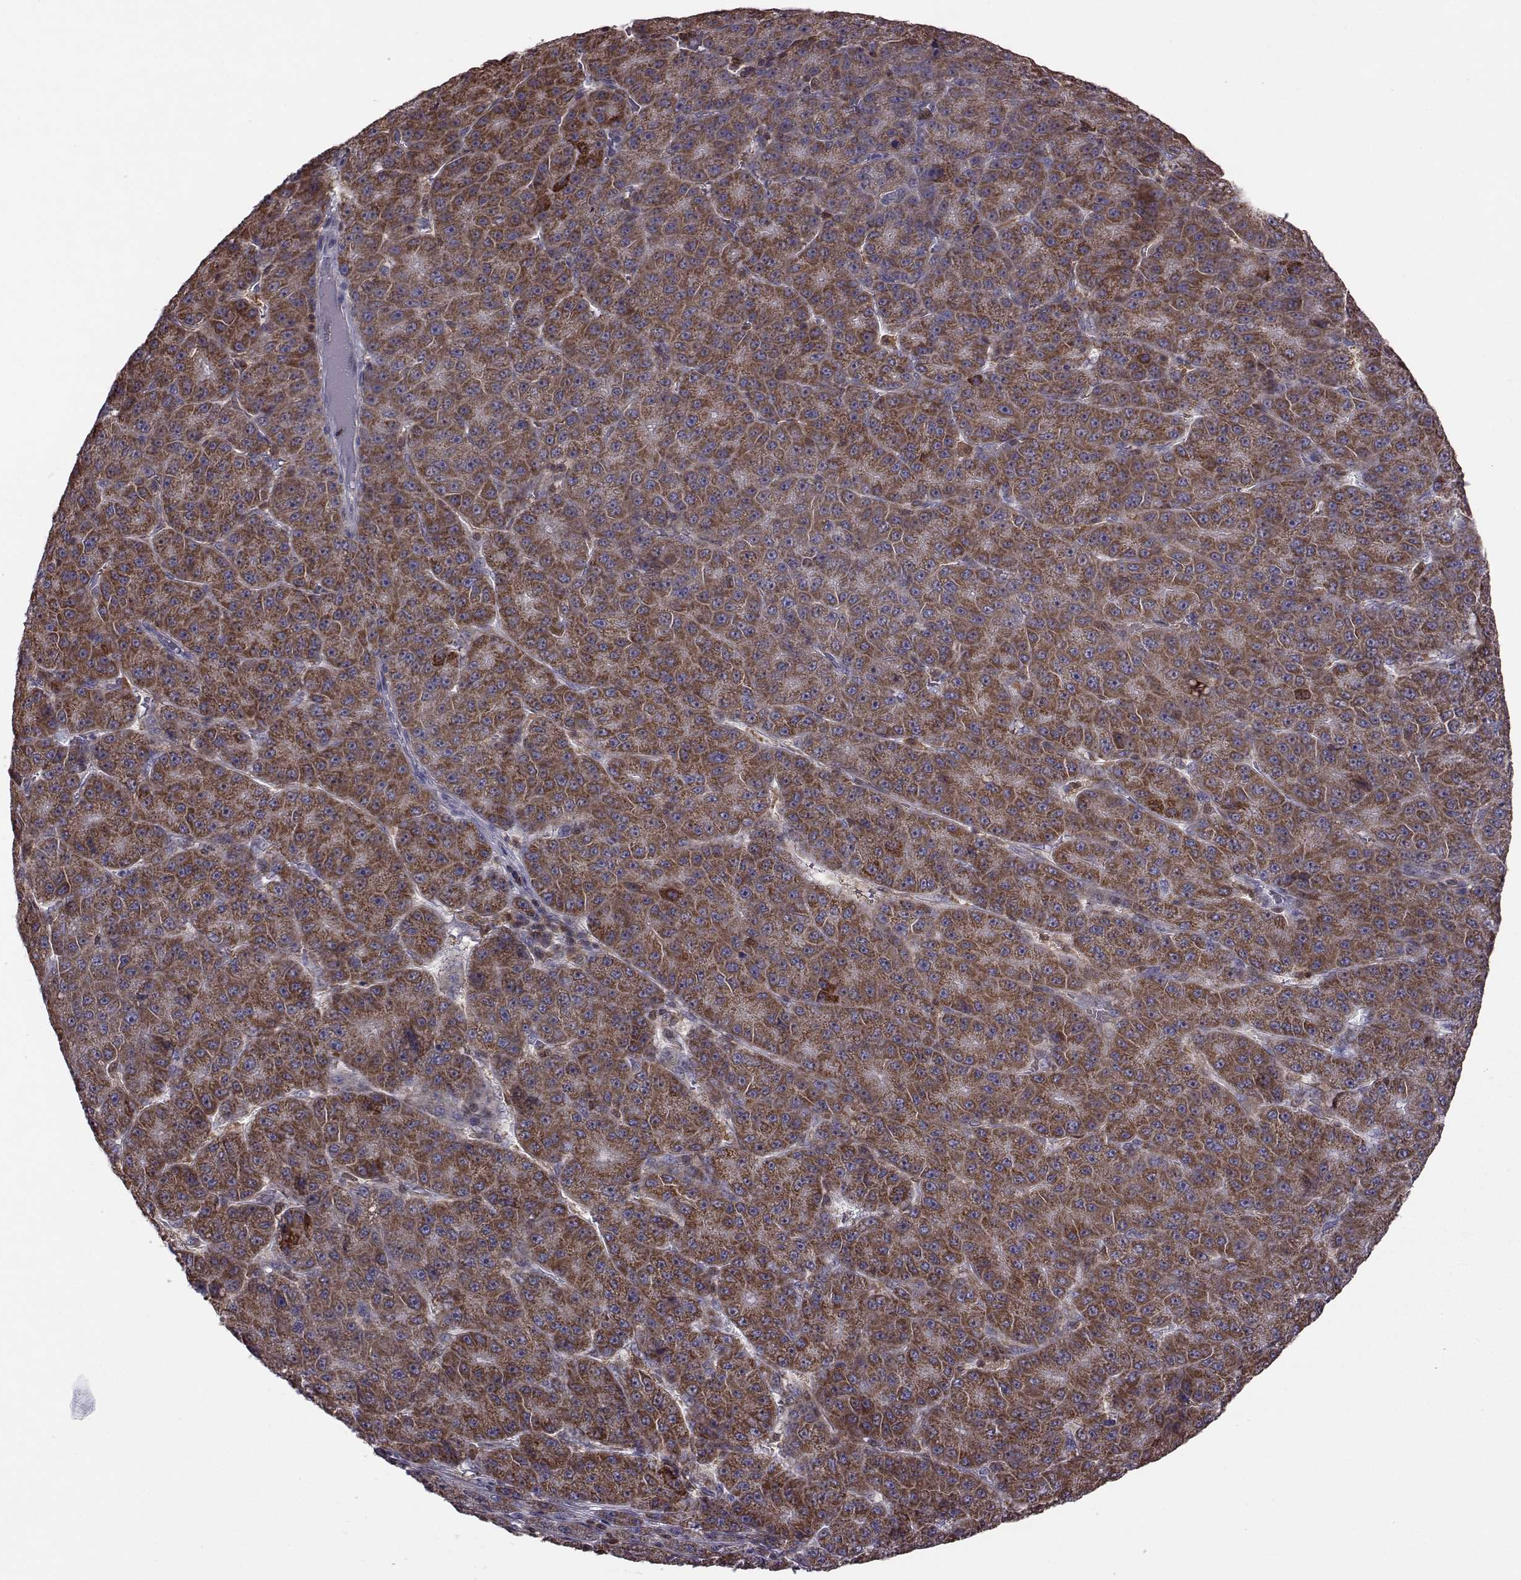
{"staining": {"intensity": "strong", "quantity": ">75%", "location": "cytoplasmic/membranous"}, "tissue": "liver cancer", "cell_type": "Tumor cells", "image_type": "cancer", "snomed": [{"axis": "morphology", "description": "Carcinoma, Hepatocellular, NOS"}, {"axis": "topography", "description": "Liver"}], "caption": "Liver cancer (hepatocellular carcinoma) was stained to show a protein in brown. There is high levels of strong cytoplasmic/membranous staining in approximately >75% of tumor cells.", "gene": "DOK2", "patient": {"sex": "male", "age": 67}}